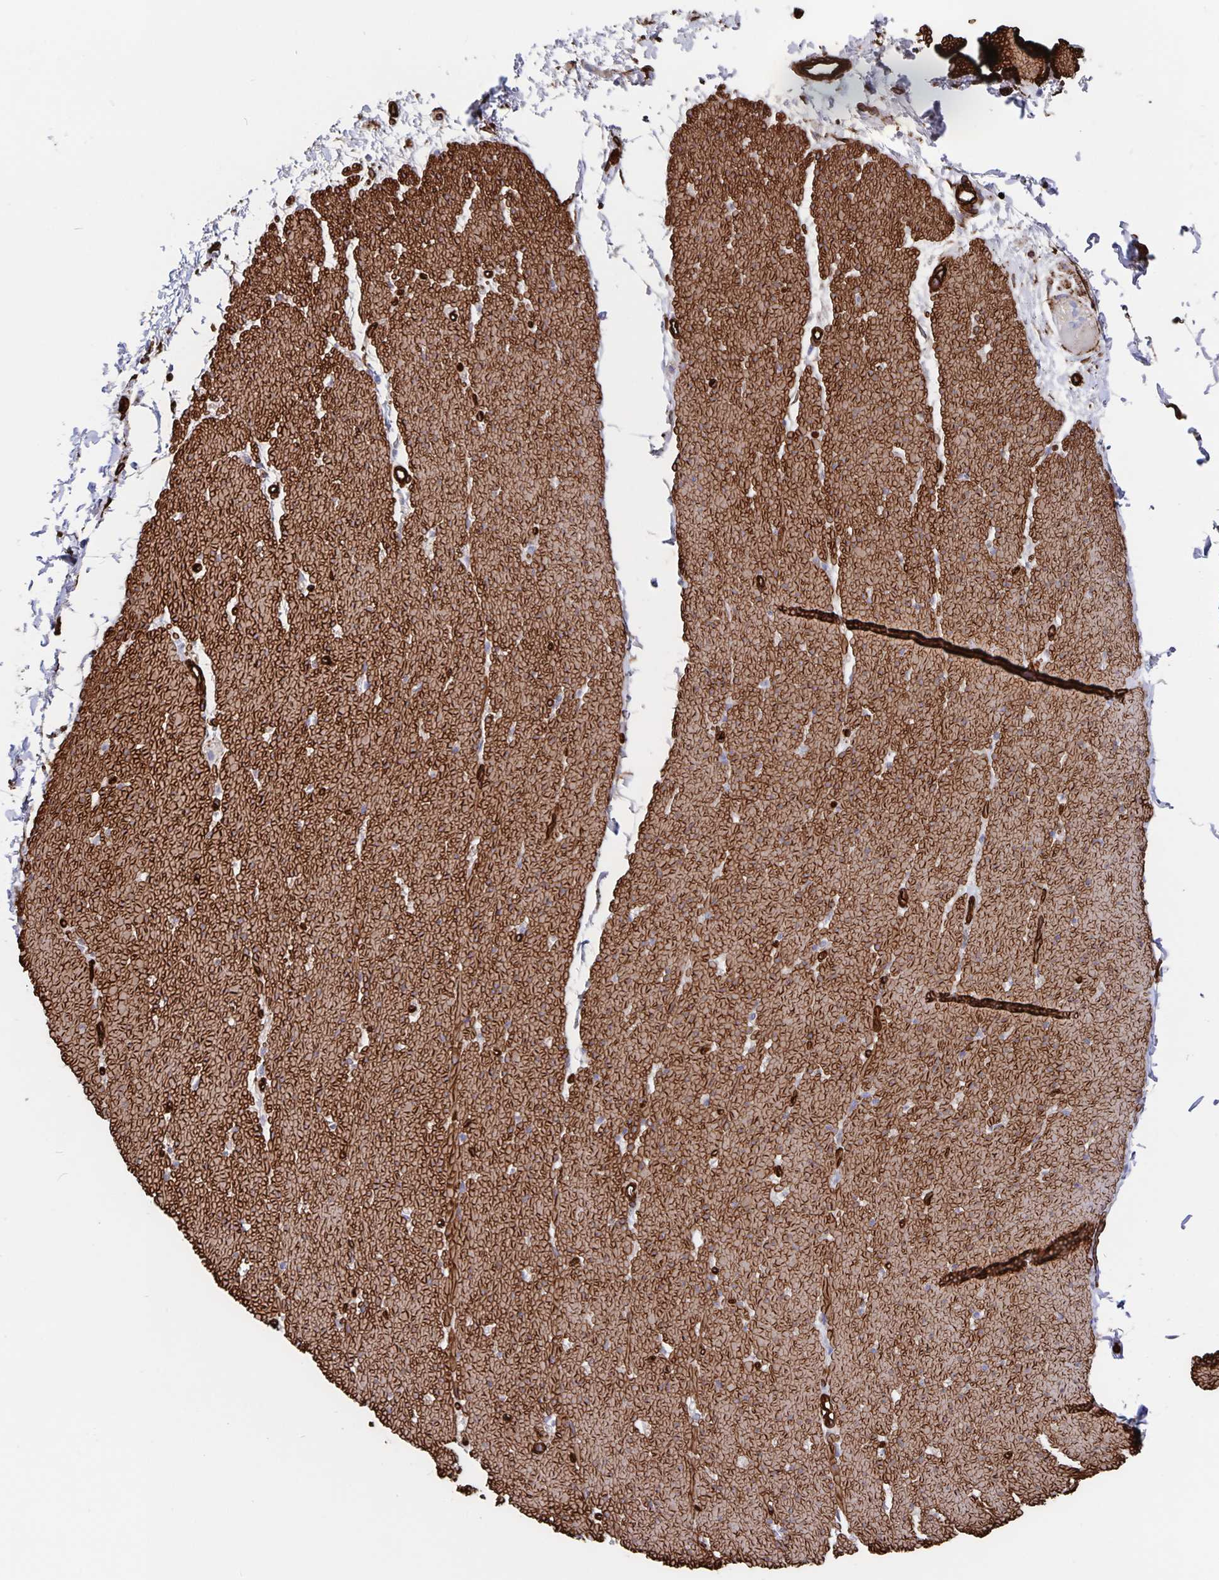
{"staining": {"intensity": "strong", "quantity": ">75%", "location": "cytoplasmic/membranous"}, "tissue": "smooth muscle", "cell_type": "Smooth muscle cells", "image_type": "normal", "snomed": [{"axis": "morphology", "description": "Normal tissue, NOS"}, {"axis": "topography", "description": "Smooth muscle"}, {"axis": "topography", "description": "Rectum"}], "caption": "Protein staining of normal smooth muscle reveals strong cytoplasmic/membranous staining in approximately >75% of smooth muscle cells. The staining was performed using DAB (3,3'-diaminobenzidine) to visualize the protein expression in brown, while the nuclei were stained in blue with hematoxylin (Magnification: 20x).", "gene": "DCHS2", "patient": {"sex": "male", "age": 53}}